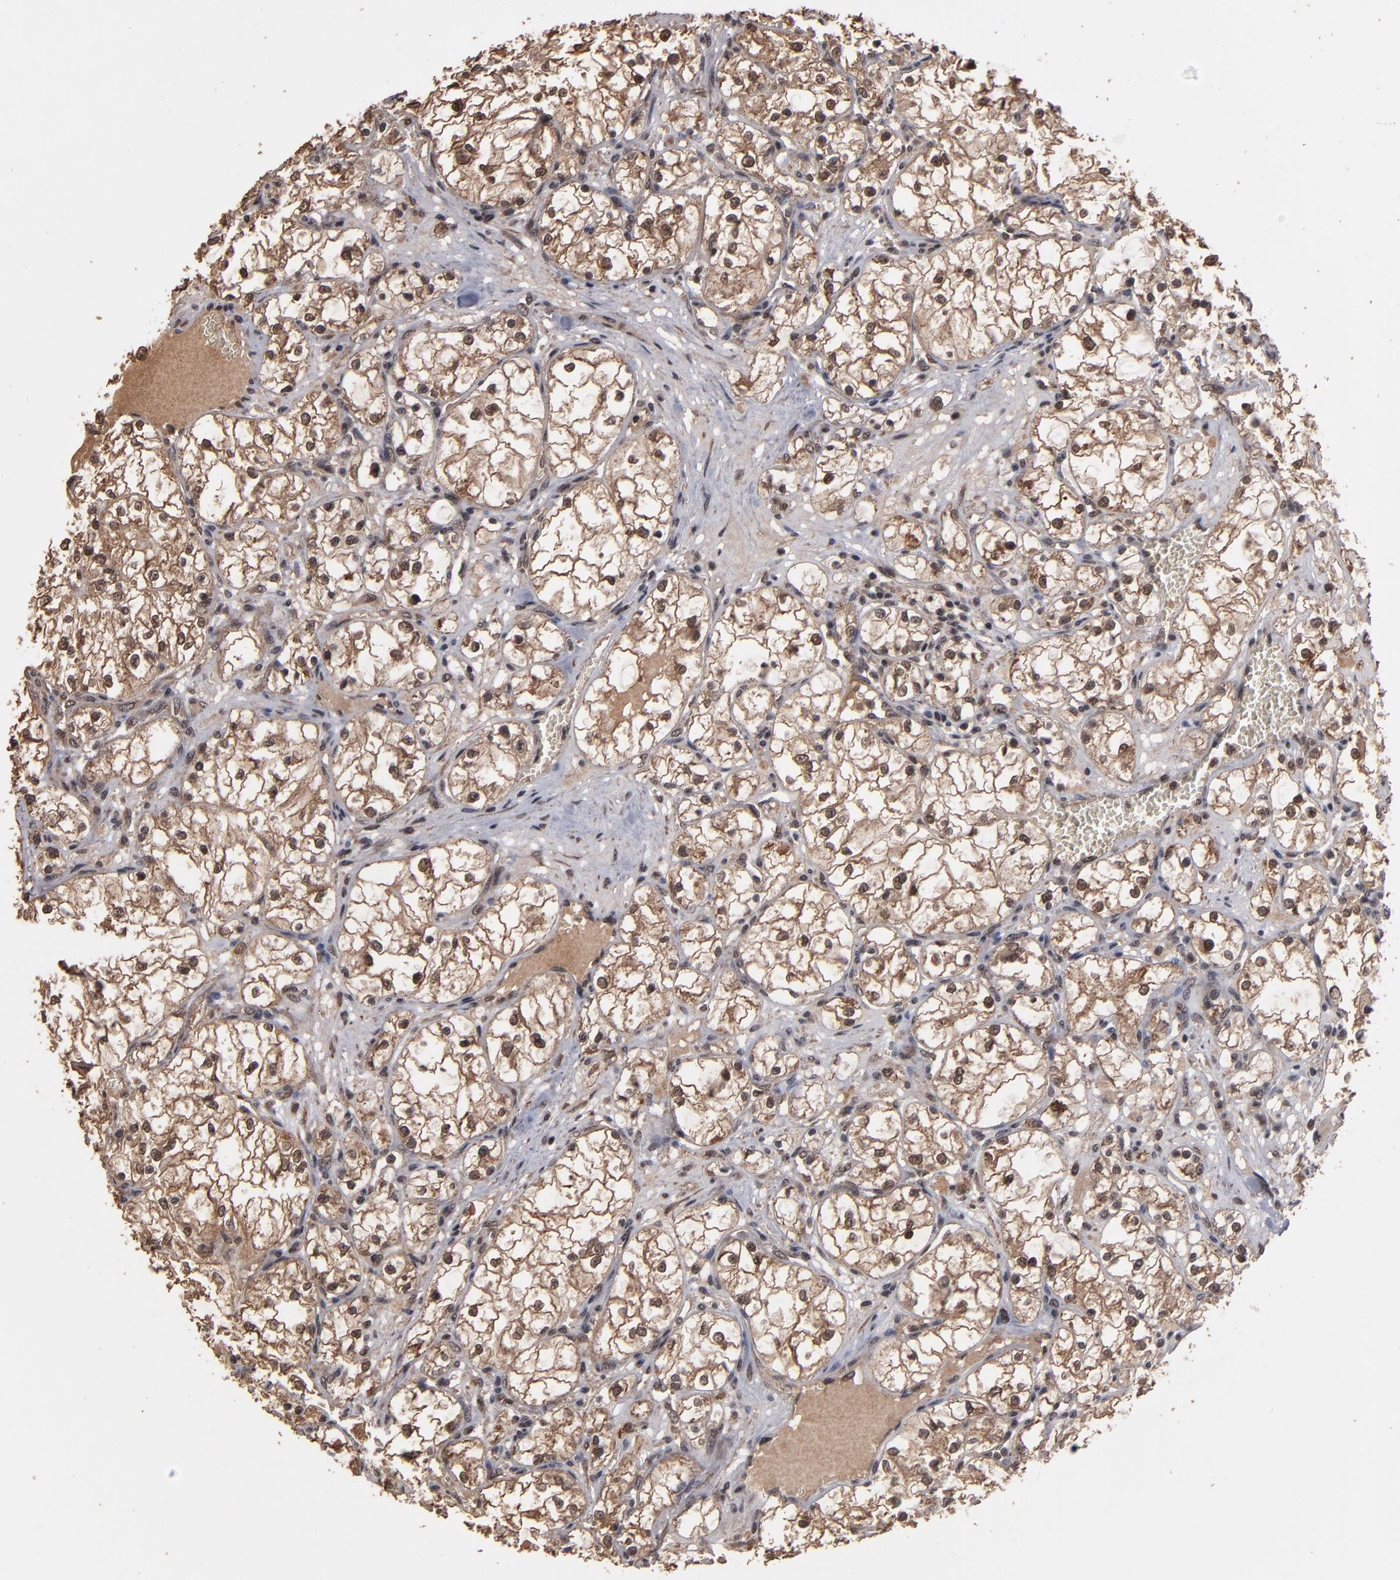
{"staining": {"intensity": "weak", "quantity": ">75%", "location": "cytoplasmic/membranous,nuclear"}, "tissue": "renal cancer", "cell_type": "Tumor cells", "image_type": "cancer", "snomed": [{"axis": "morphology", "description": "Adenocarcinoma, NOS"}, {"axis": "topography", "description": "Kidney"}], "caption": "The immunohistochemical stain highlights weak cytoplasmic/membranous and nuclear positivity in tumor cells of renal cancer tissue.", "gene": "NXF2B", "patient": {"sex": "male", "age": 61}}